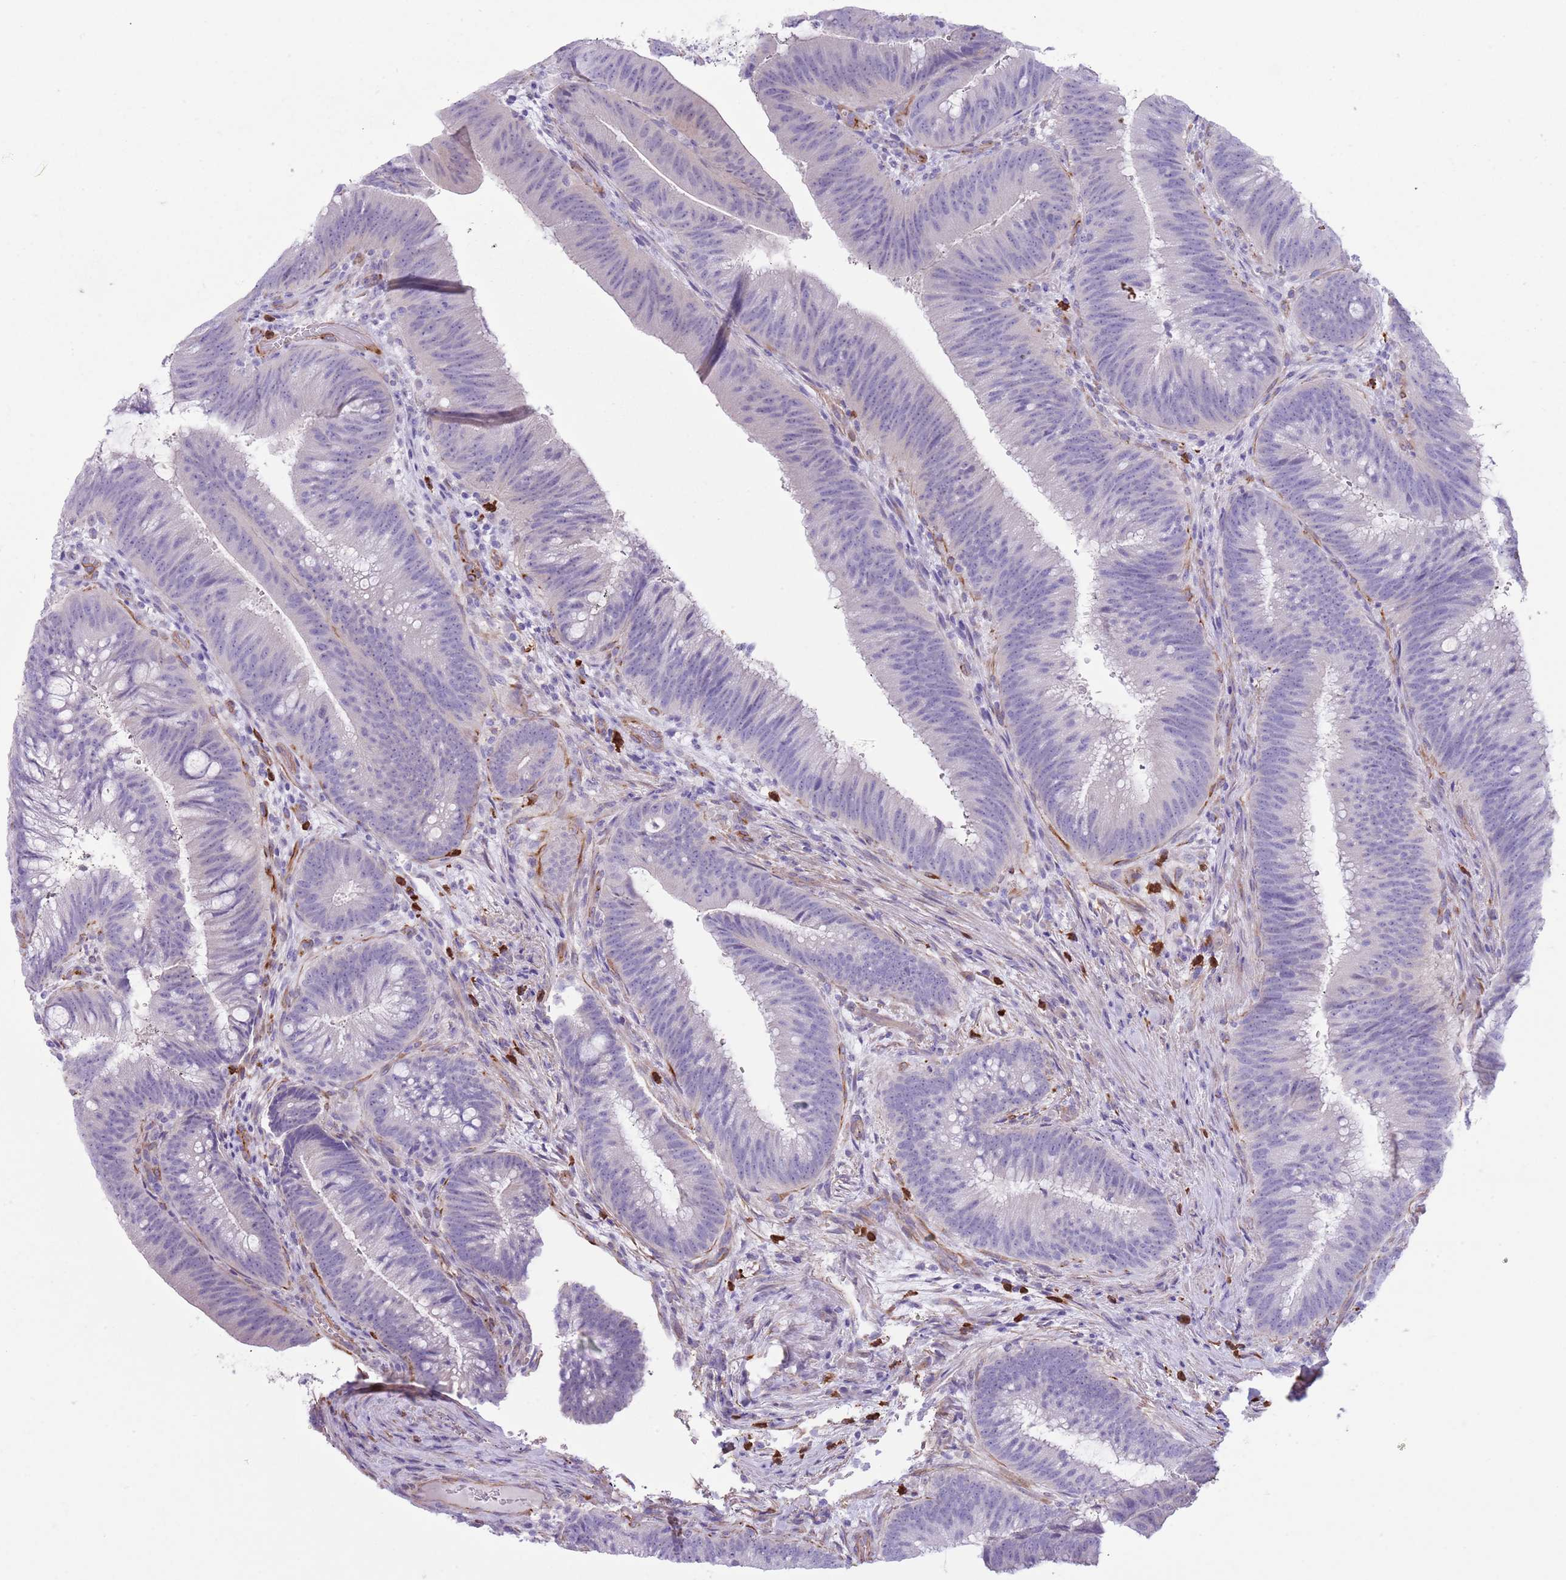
{"staining": {"intensity": "negative", "quantity": "none", "location": "none"}, "tissue": "colorectal cancer", "cell_type": "Tumor cells", "image_type": "cancer", "snomed": [{"axis": "morphology", "description": "Adenocarcinoma, NOS"}, {"axis": "topography", "description": "Colon"}], "caption": "This is a photomicrograph of immunohistochemistry staining of colorectal adenocarcinoma, which shows no positivity in tumor cells.", "gene": "TSGA13", "patient": {"sex": "female", "age": 43}}